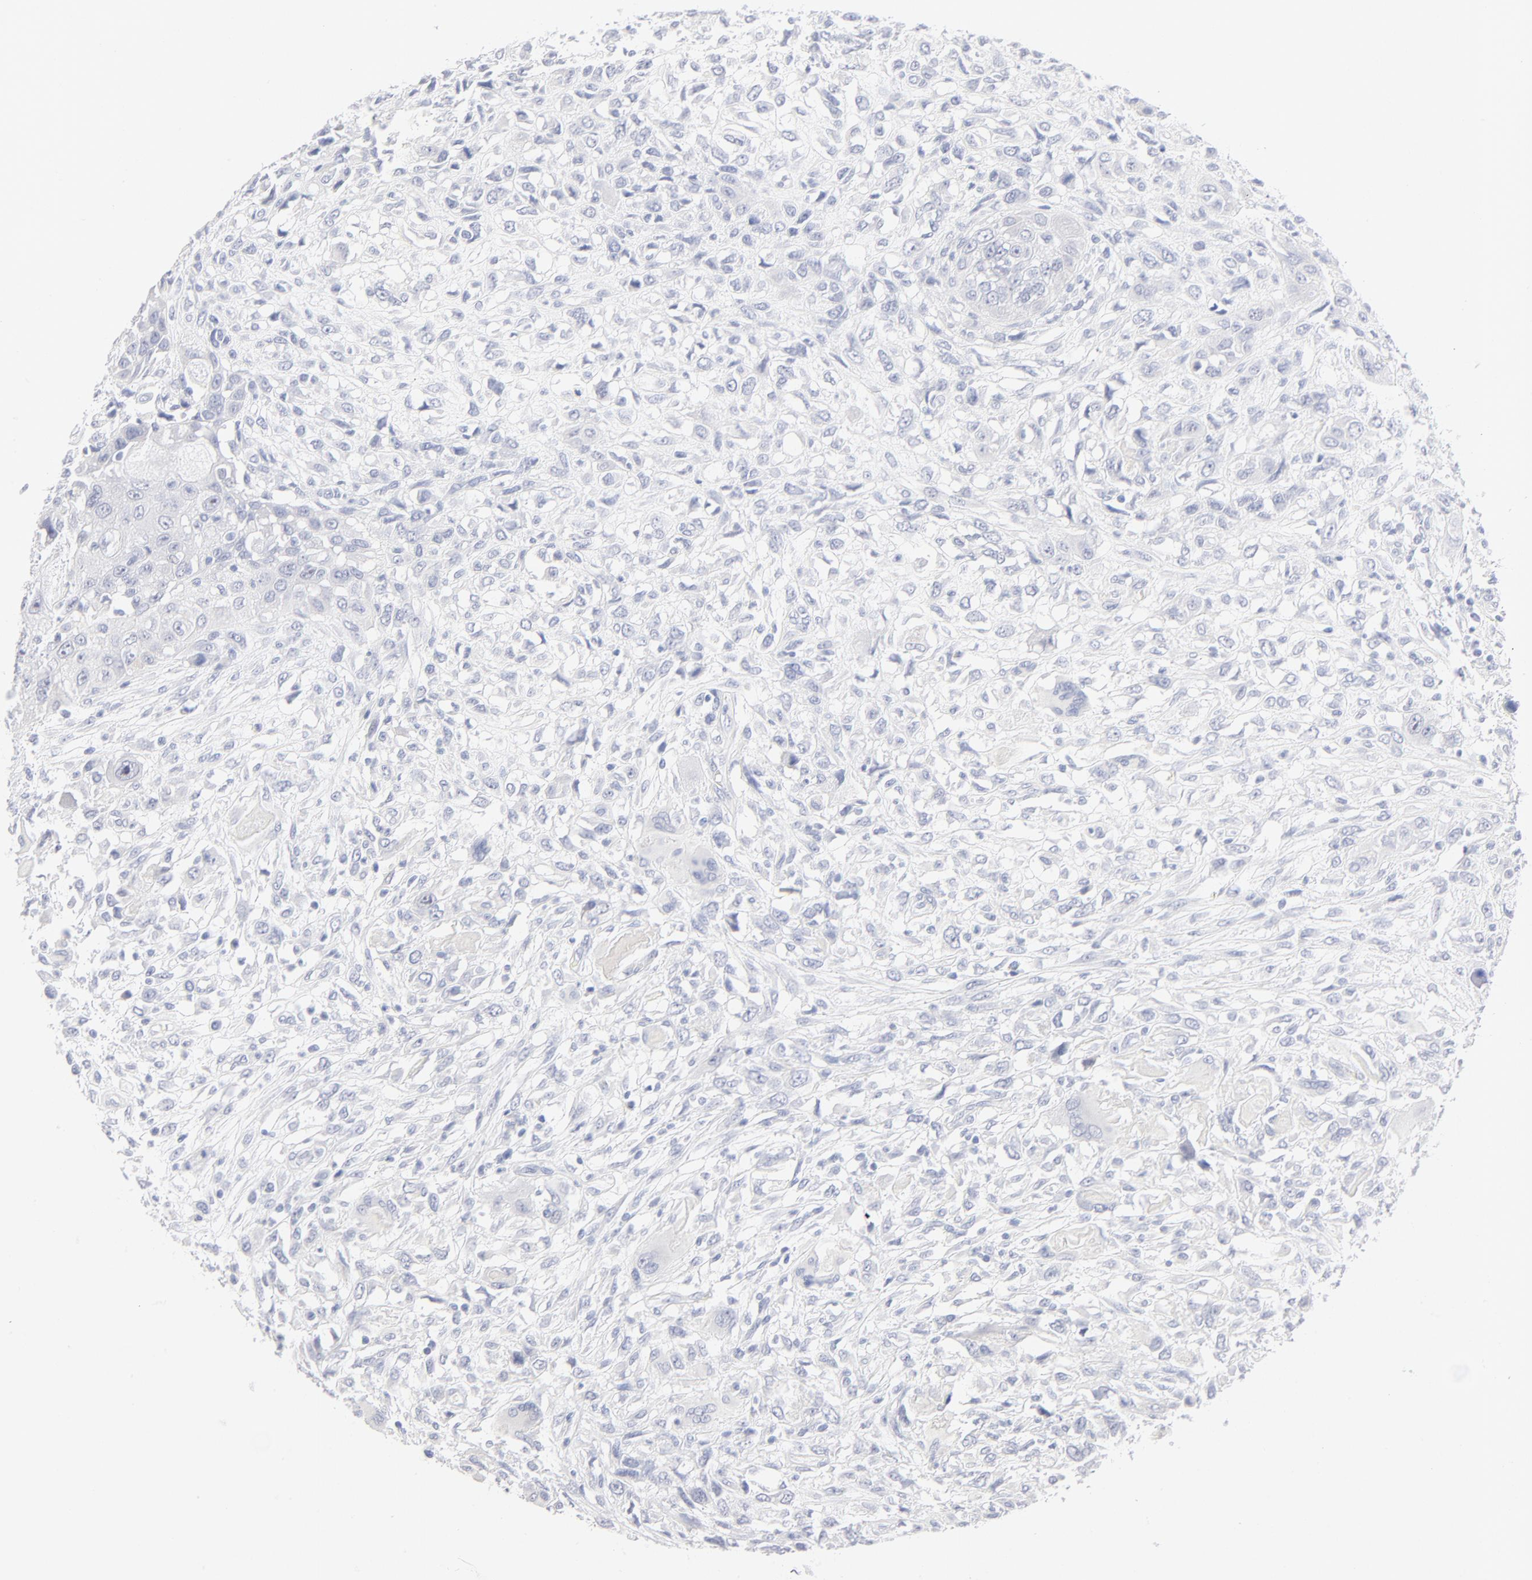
{"staining": {"intensity": "negative", "quantity": "none", "location": "none"}, "tissue": "head and neck cancer", "cell_type": "Tumor cells", "image_type": "cancer", "snomed": [{"axis": "morphology", "description": "Neoplasm, malignant, NOS"}, {"axis": "topography", "description": "Salivary gland"}, {"axis": "topography", "description": "Head-Neck"}], "caption": "Tumor cells show no significant protein positivity in head and neck cancer.", "gene": "ONECUT1", "patient": {"sex": "male", "age": 43}}